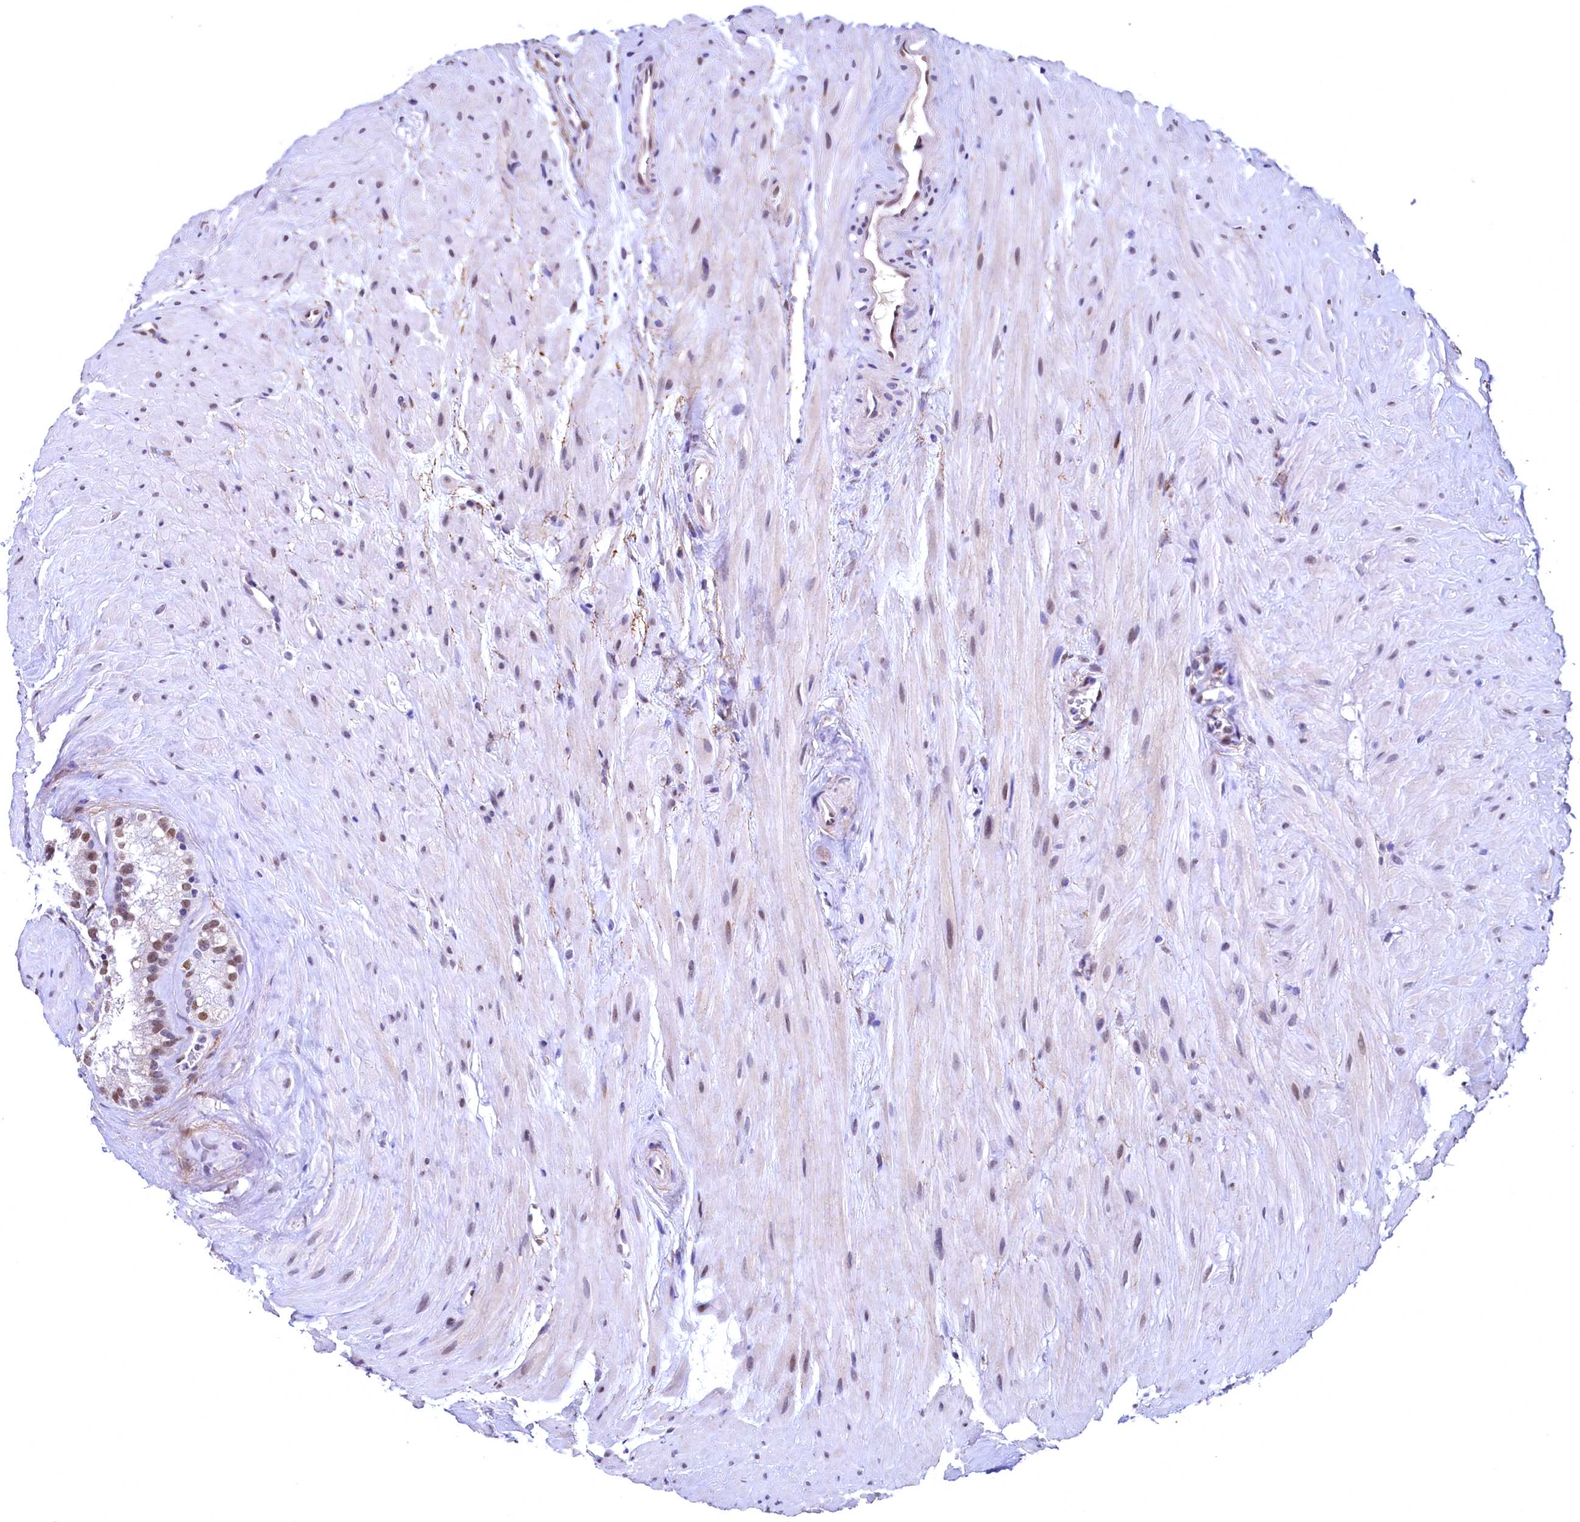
{"staining": {"intensity": "moderate", "quantity": "25%-75%", "location": "nuclear"}, "tissue": "seminal vesicle", "cell_type": "Glandular cells", "image_type": "normal", "snomed": [{"axis": "morphology", "description": "Normal tissue, NOS"}, {"axis": "topography", "description": "Prostate"}, {"axis": "topography", "description": "Seminal veicle"}], "caption": "Protein analysis of normal seminal vesicle displays moderate nuclear staining in approximately 25%-75% of glandular cells.", "gene": "FLYWCH2", "patient": {"sex": "male", "age": 59}}